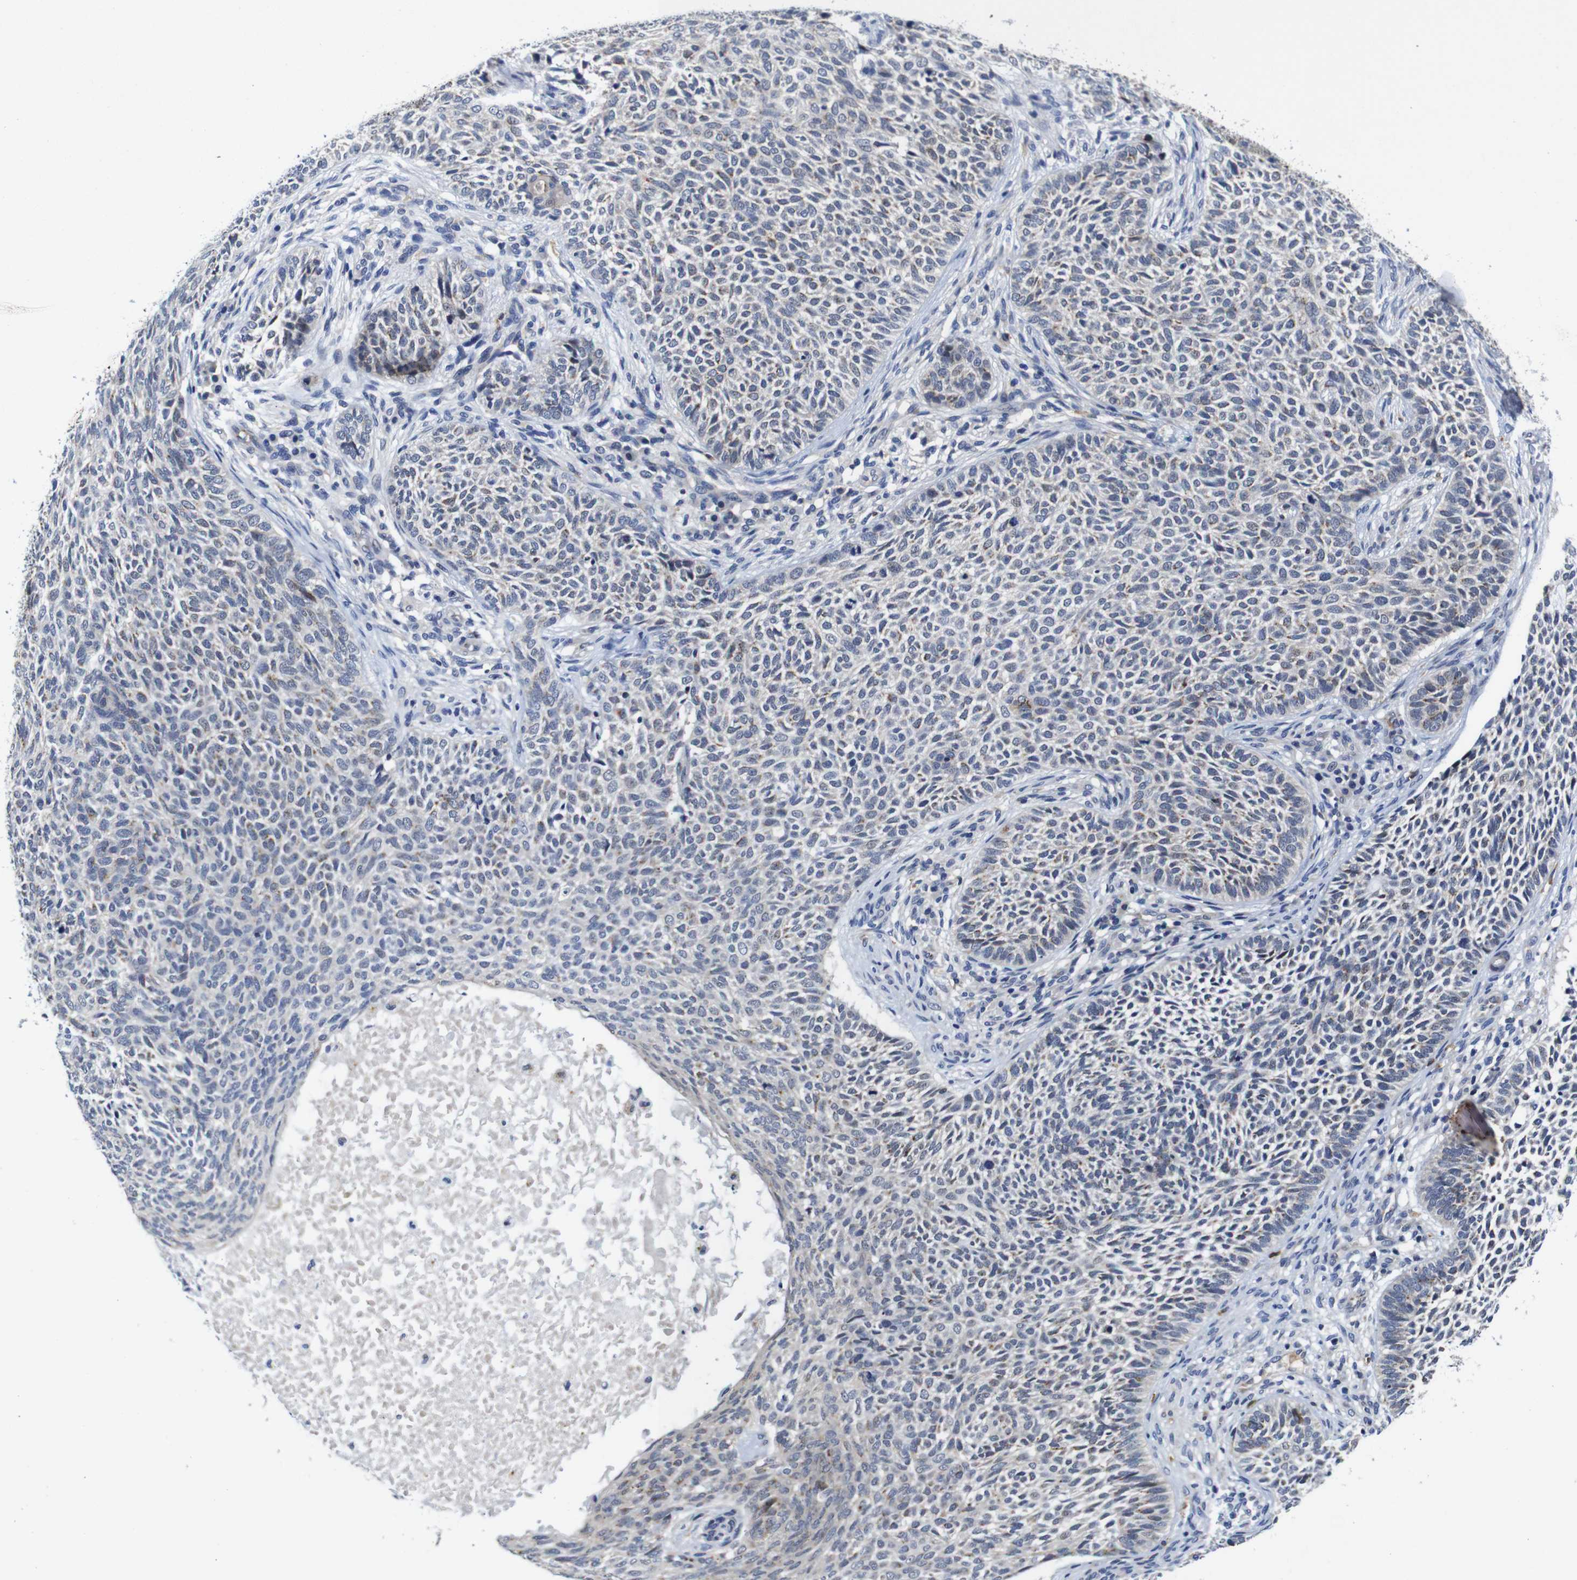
{"staining": {"intensity": "negative", "quantity": "none", "location": "none"}, "tissue": "skin cancer", "cell_type": "Tumor cells", "image_type": "cancer", "snomed": [{"axis": "morphology", "description": "Basal cell carcinoma"}, {"axis": "topography", "description": "Skin"}], "caption": "The image shows no significant expression in tumor cells of skin cancer (basal cell carcinoma).", "gene": "FURIN", "patient": {"sex": "male", "age": 87}}